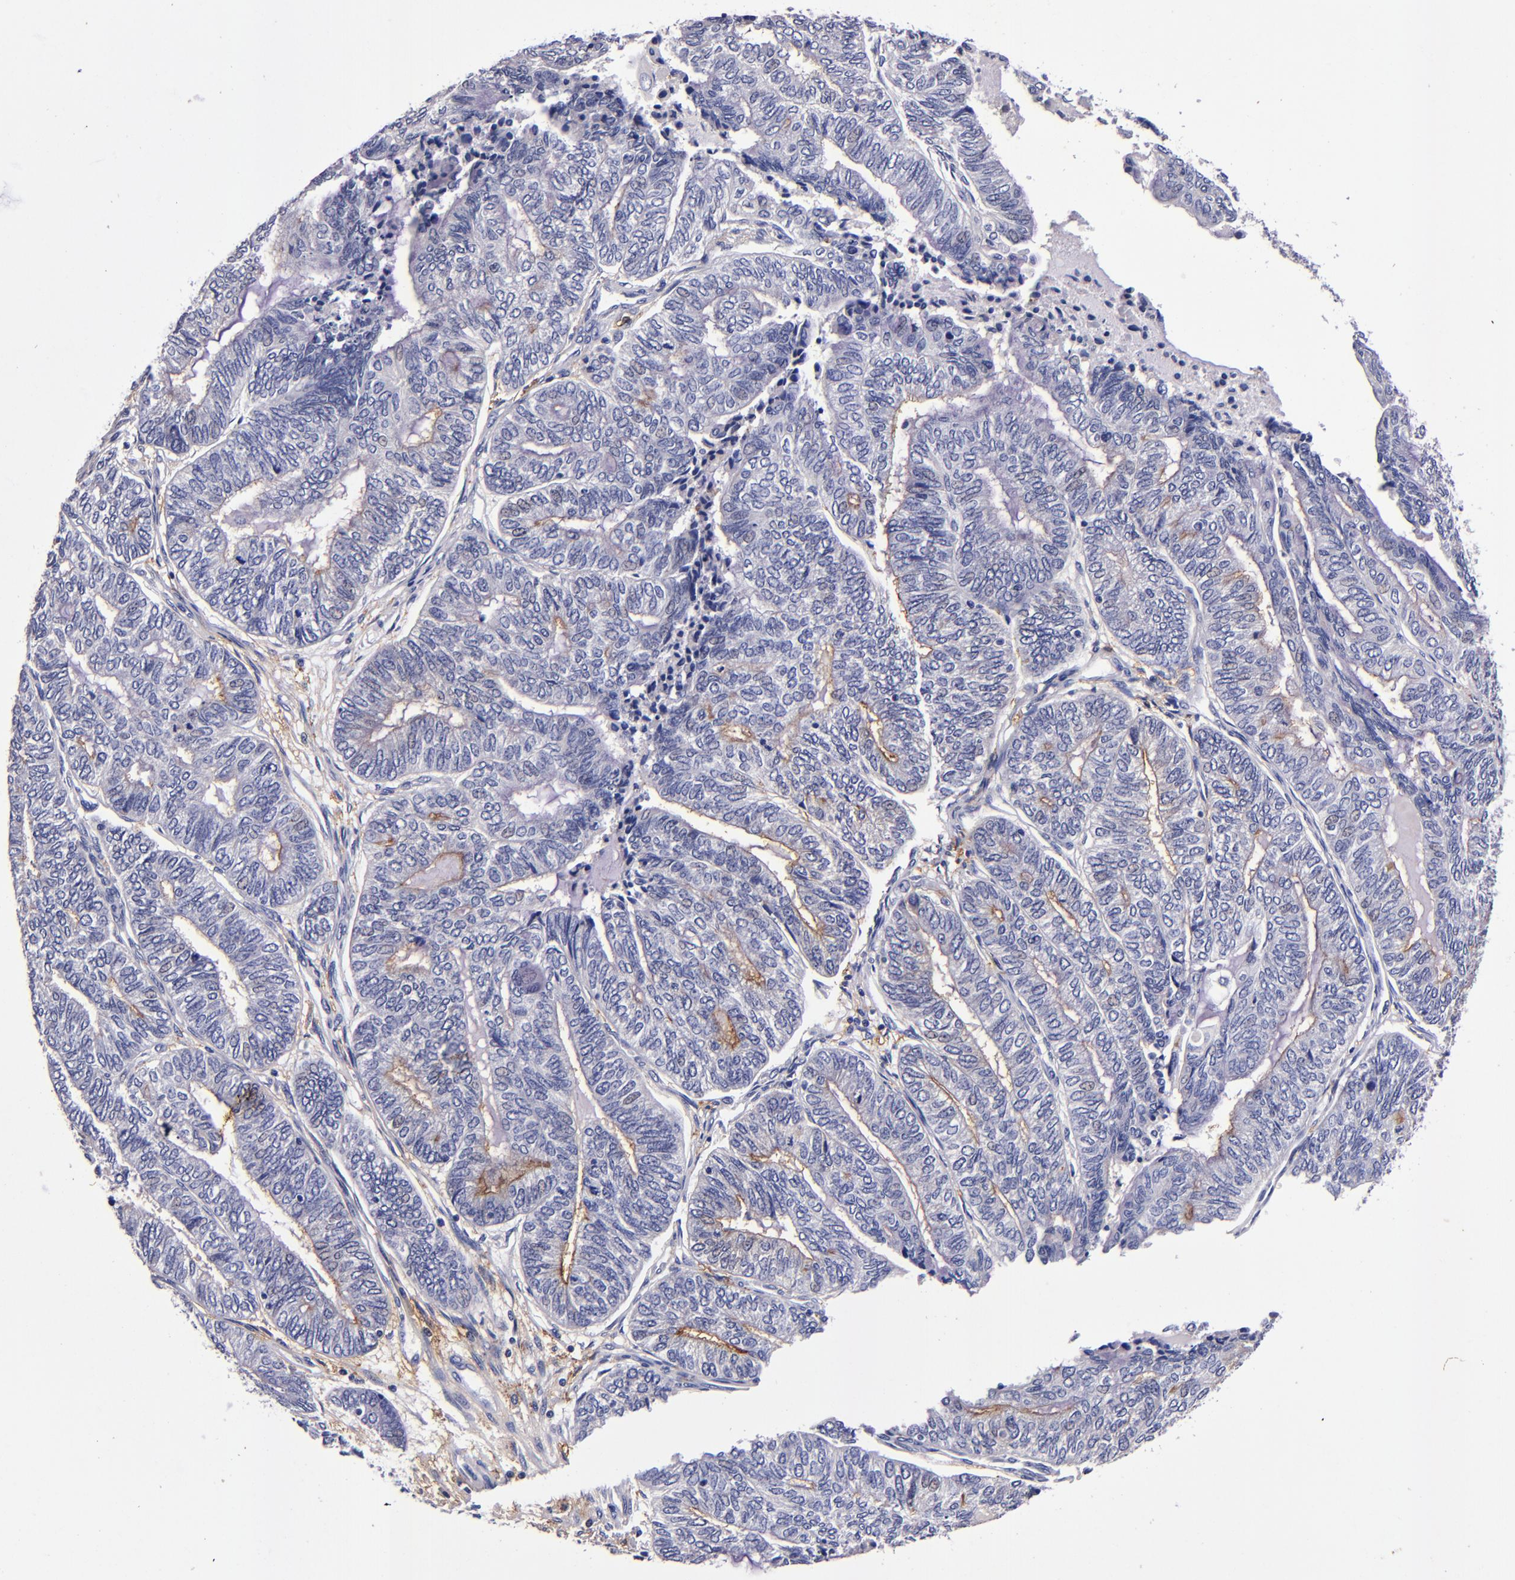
{"staining": {"intensity": "weak", "quantity": "<25%", "location": "cytoplasmic/membranous"}, "tissue": "endometrial cancer", "cell_type": "Tumor cells", "image_type": "cancer", "snomed": [{"axis": "morphology", "description": "Adenocarcinoma, NOS"}, {"axis": "topography", "description": "Uterus"}, {"axis": "topography", "description": "Endometrium"}], "caption": "This is an IHC histopathology image of human endometrial adenocarcinoma. There is no positivity in tumor cells.", "gene": "SIRPA", "patient": {"sex": "female", "age": 70}}